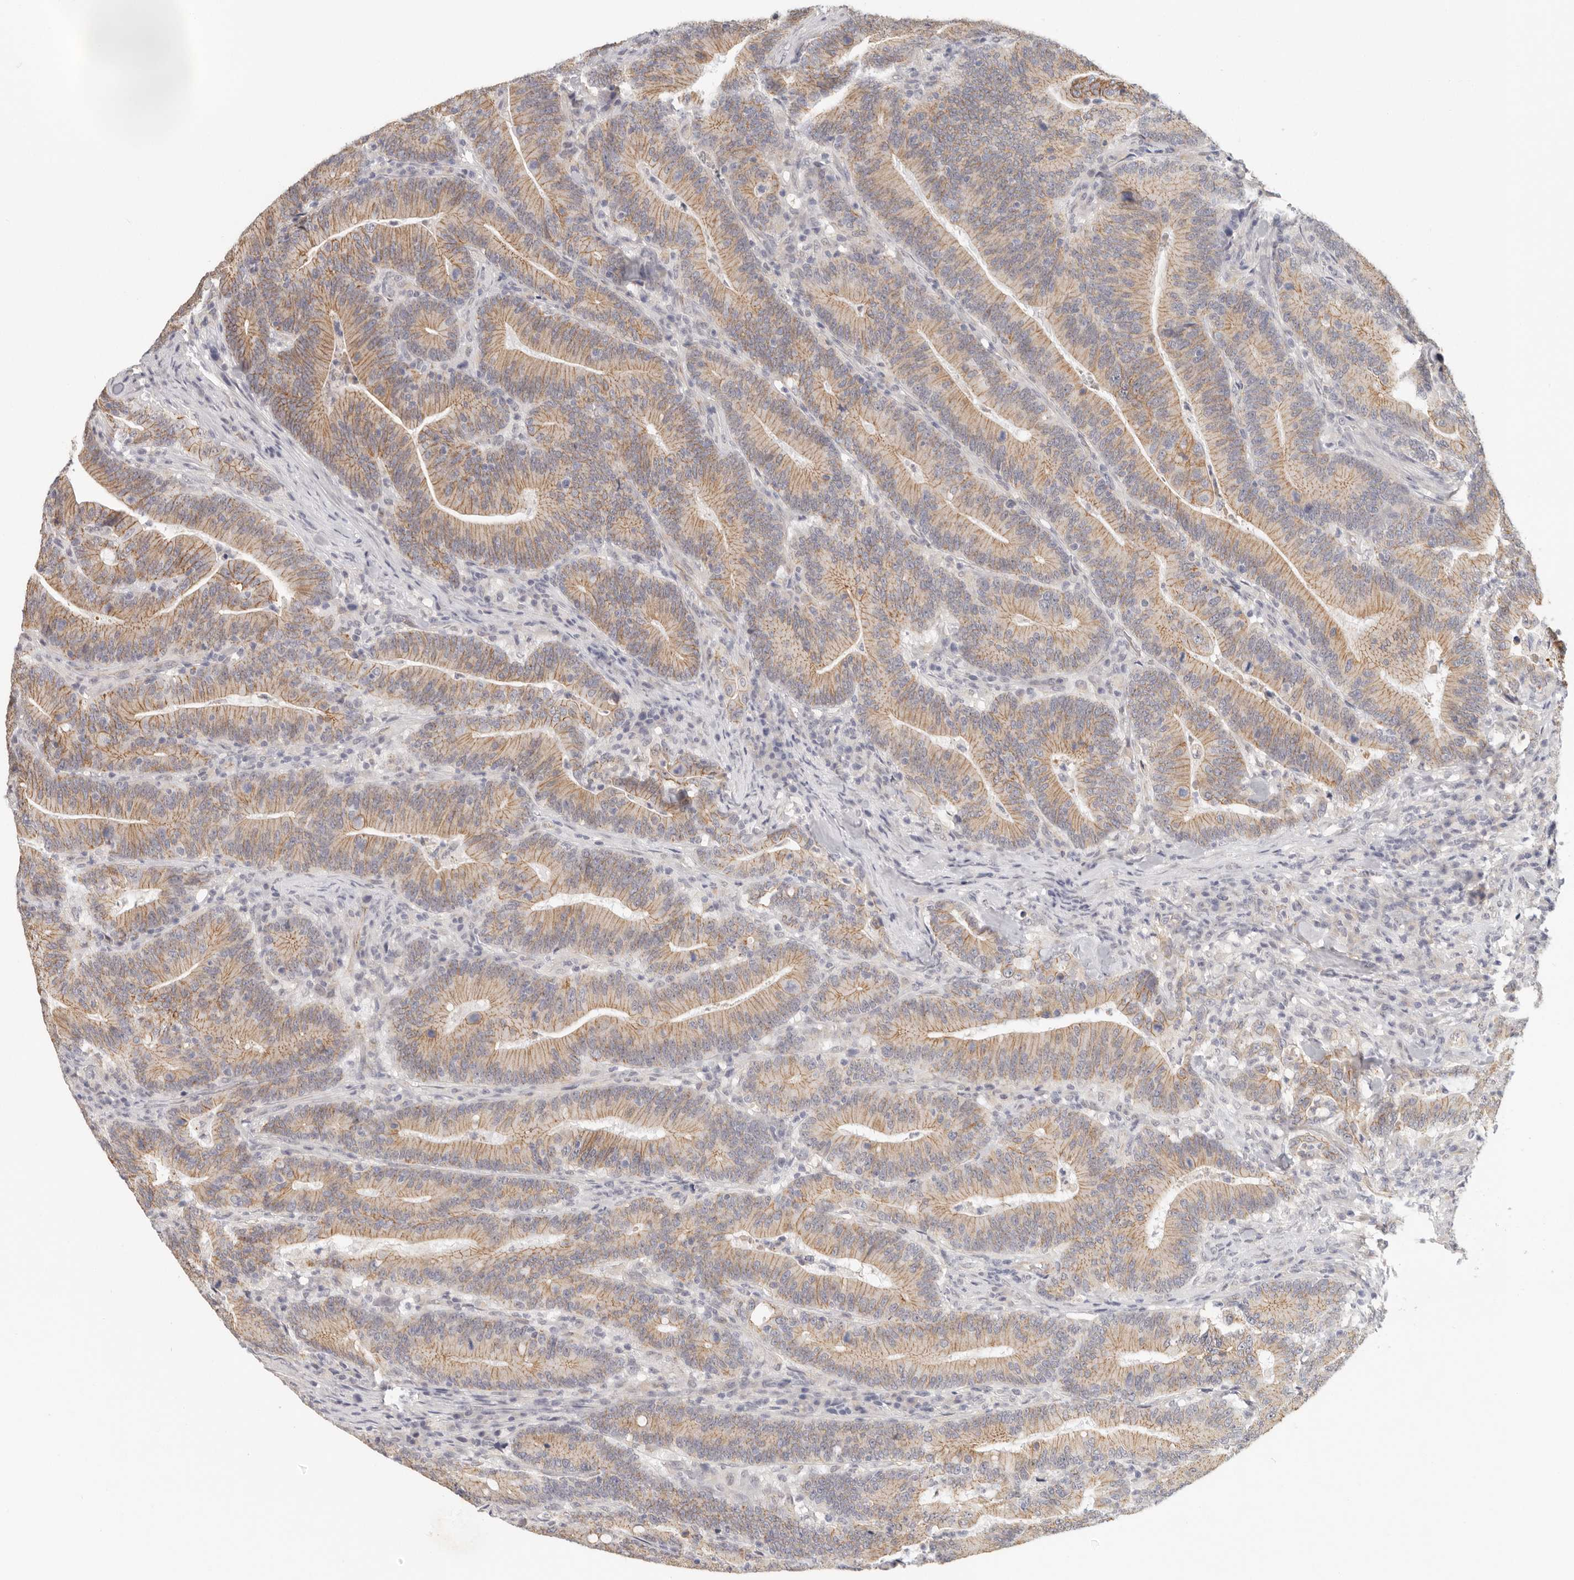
{"staining": {"intensity": "moderate", "quantity": ">75%", "location": "cytoplasmic/membranous"}, "tissue": "colorectal cancer", "cell_type": "Tumor cells", "image_type": "cancer", "snomed": [{"axis": "morphology", "description": "Adenocarcinoma, NOS"}, {"axis": "topography", "description": "Colon"}], "caption": "Human colorectal adenocarcinoma stained for a protein (brown) reveals moderate cytoplasmic/membranous positive staining in approximately >75% of tumor cells.", "gene": "ANXA9", "patient": {"sex": "female", "age": 66}}